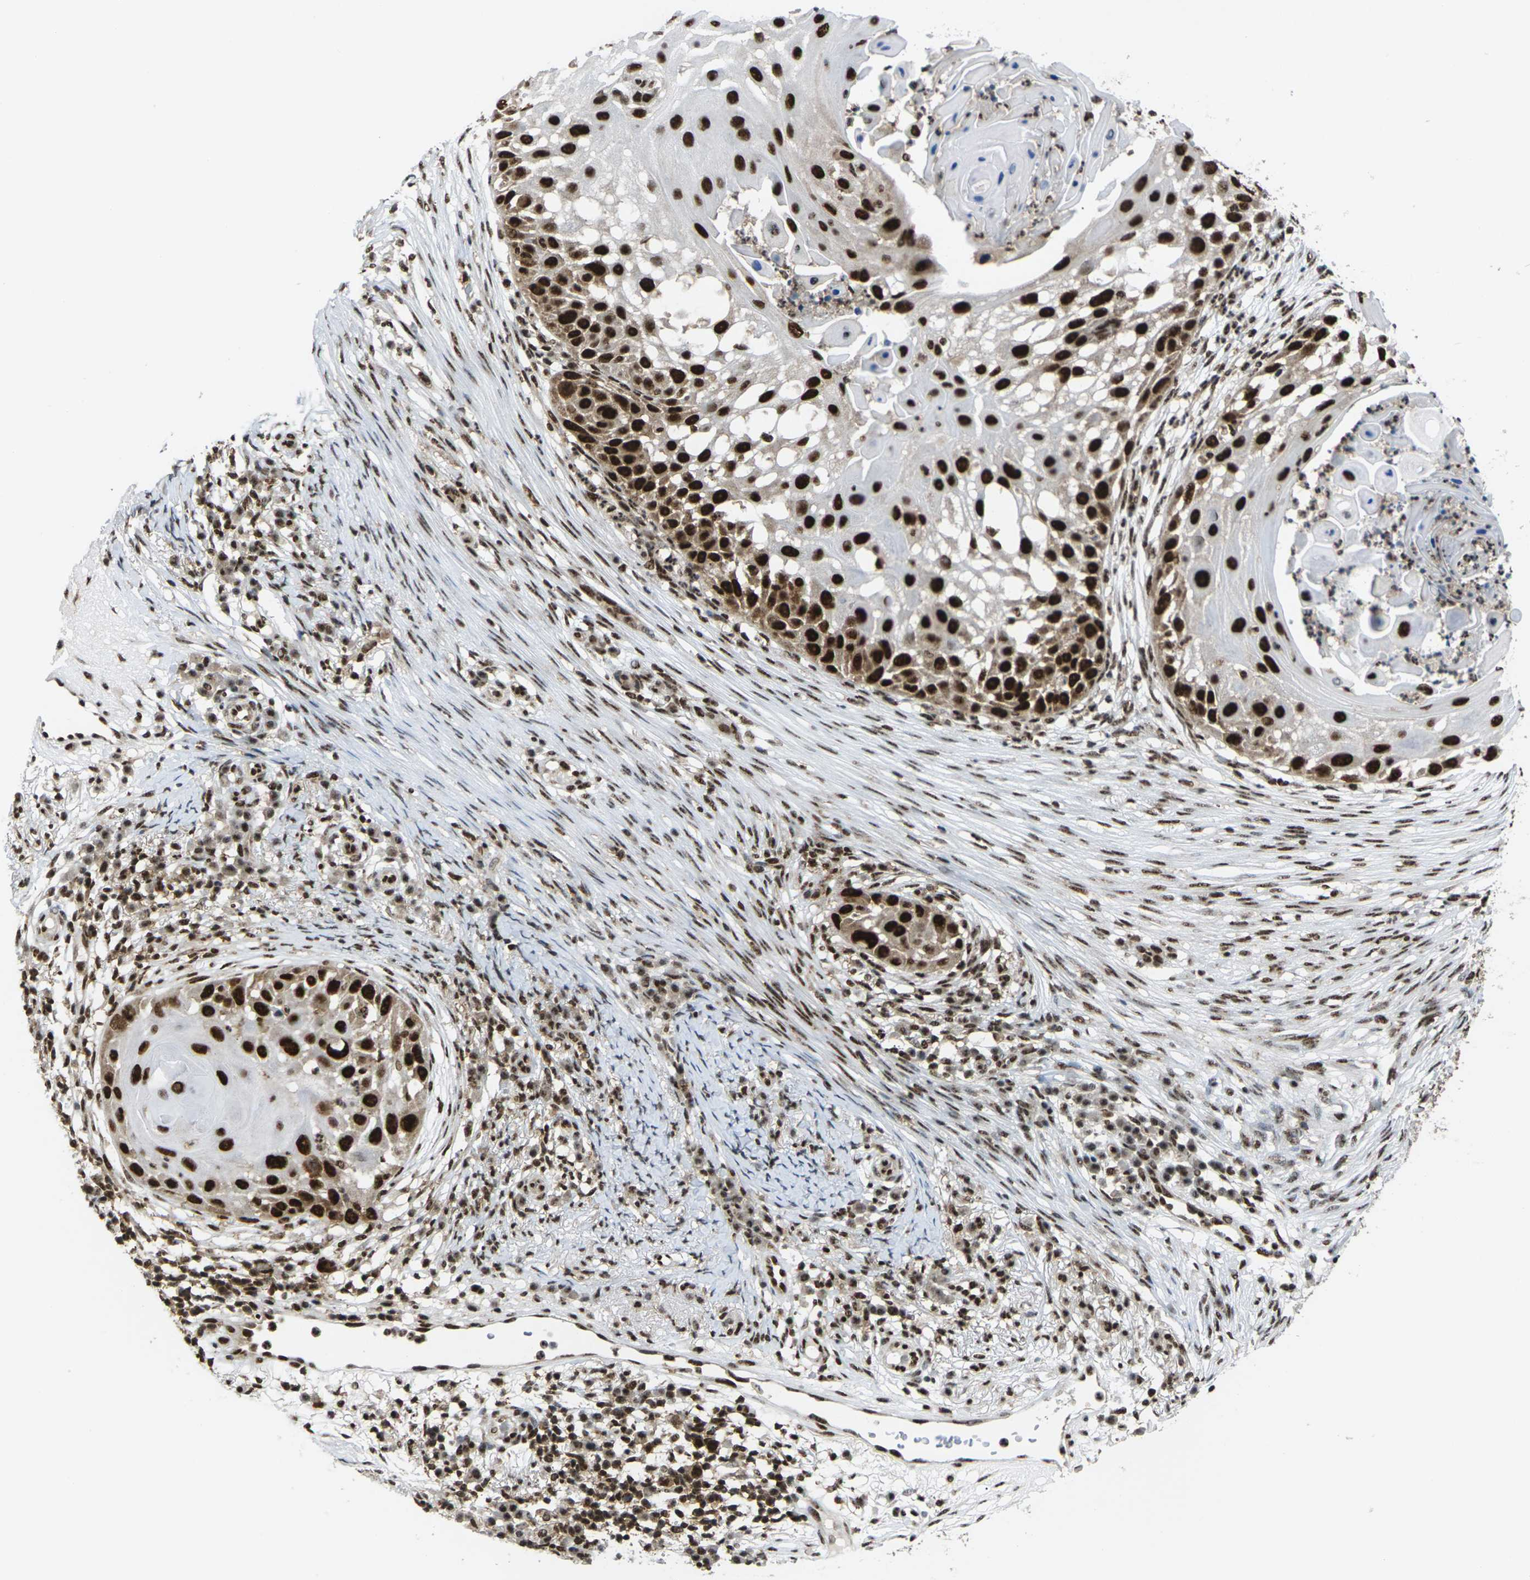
{"staining": {"intensity": "strong", "quantity": ">75%", "location": "nuclear"}, "tissue": "skin cancer", "cell_type": "Tumor cells", "image_type": "cancer", "snomed": [{"axis": "morphology", "description": "Squamous cell carcinoma, NOS"}, {"axis": "topography", "description": "Skin"}], "caption": "Protein staining exhibits strong nuclear staining in about >75% of tumor cells in skin cancer.", "gene": "MAGOH", "patient": {"sex": "female", "age": 44}}